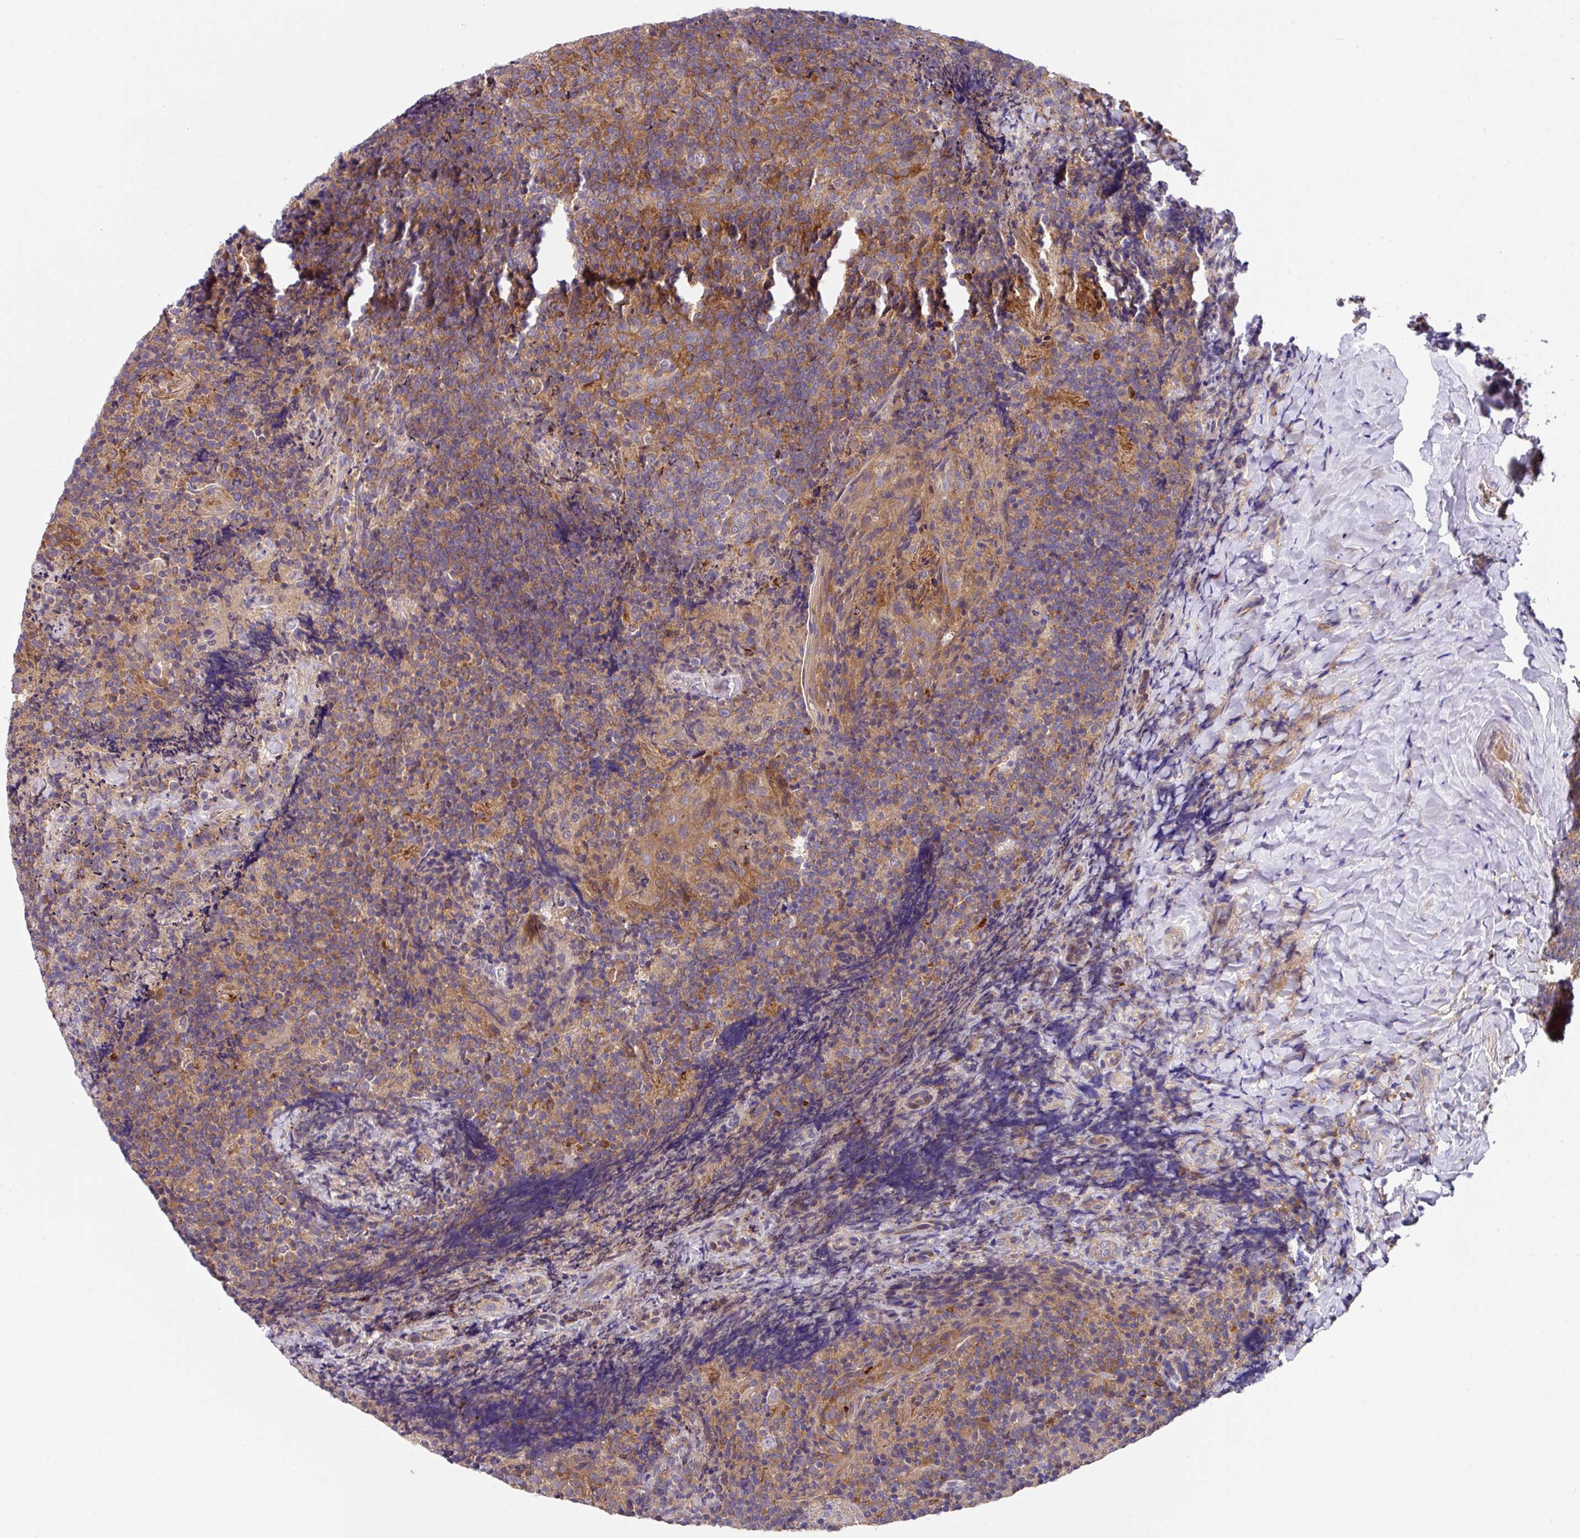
{"staining": {"intensity": "moderate", "quantity": ">75%", "location": "cytoplasmic/membranous"}, "tissue": "tonsil", "cell_type": "Germinal center cells", "image_type": "normal", "snomed": [{"axis": "morphology", "description": "Normal tissue, NOS"}, {"axis": "topography", "description": "Tonsil"}], "caption": "Immunohistochemical staining of benign tonsil exhibits moderate cytoplasmic/membranous protein positivity in approximately >75% of germinal center cells.", "gene": "EIF4B", "patient": {"sex": "female", "age": 10}}